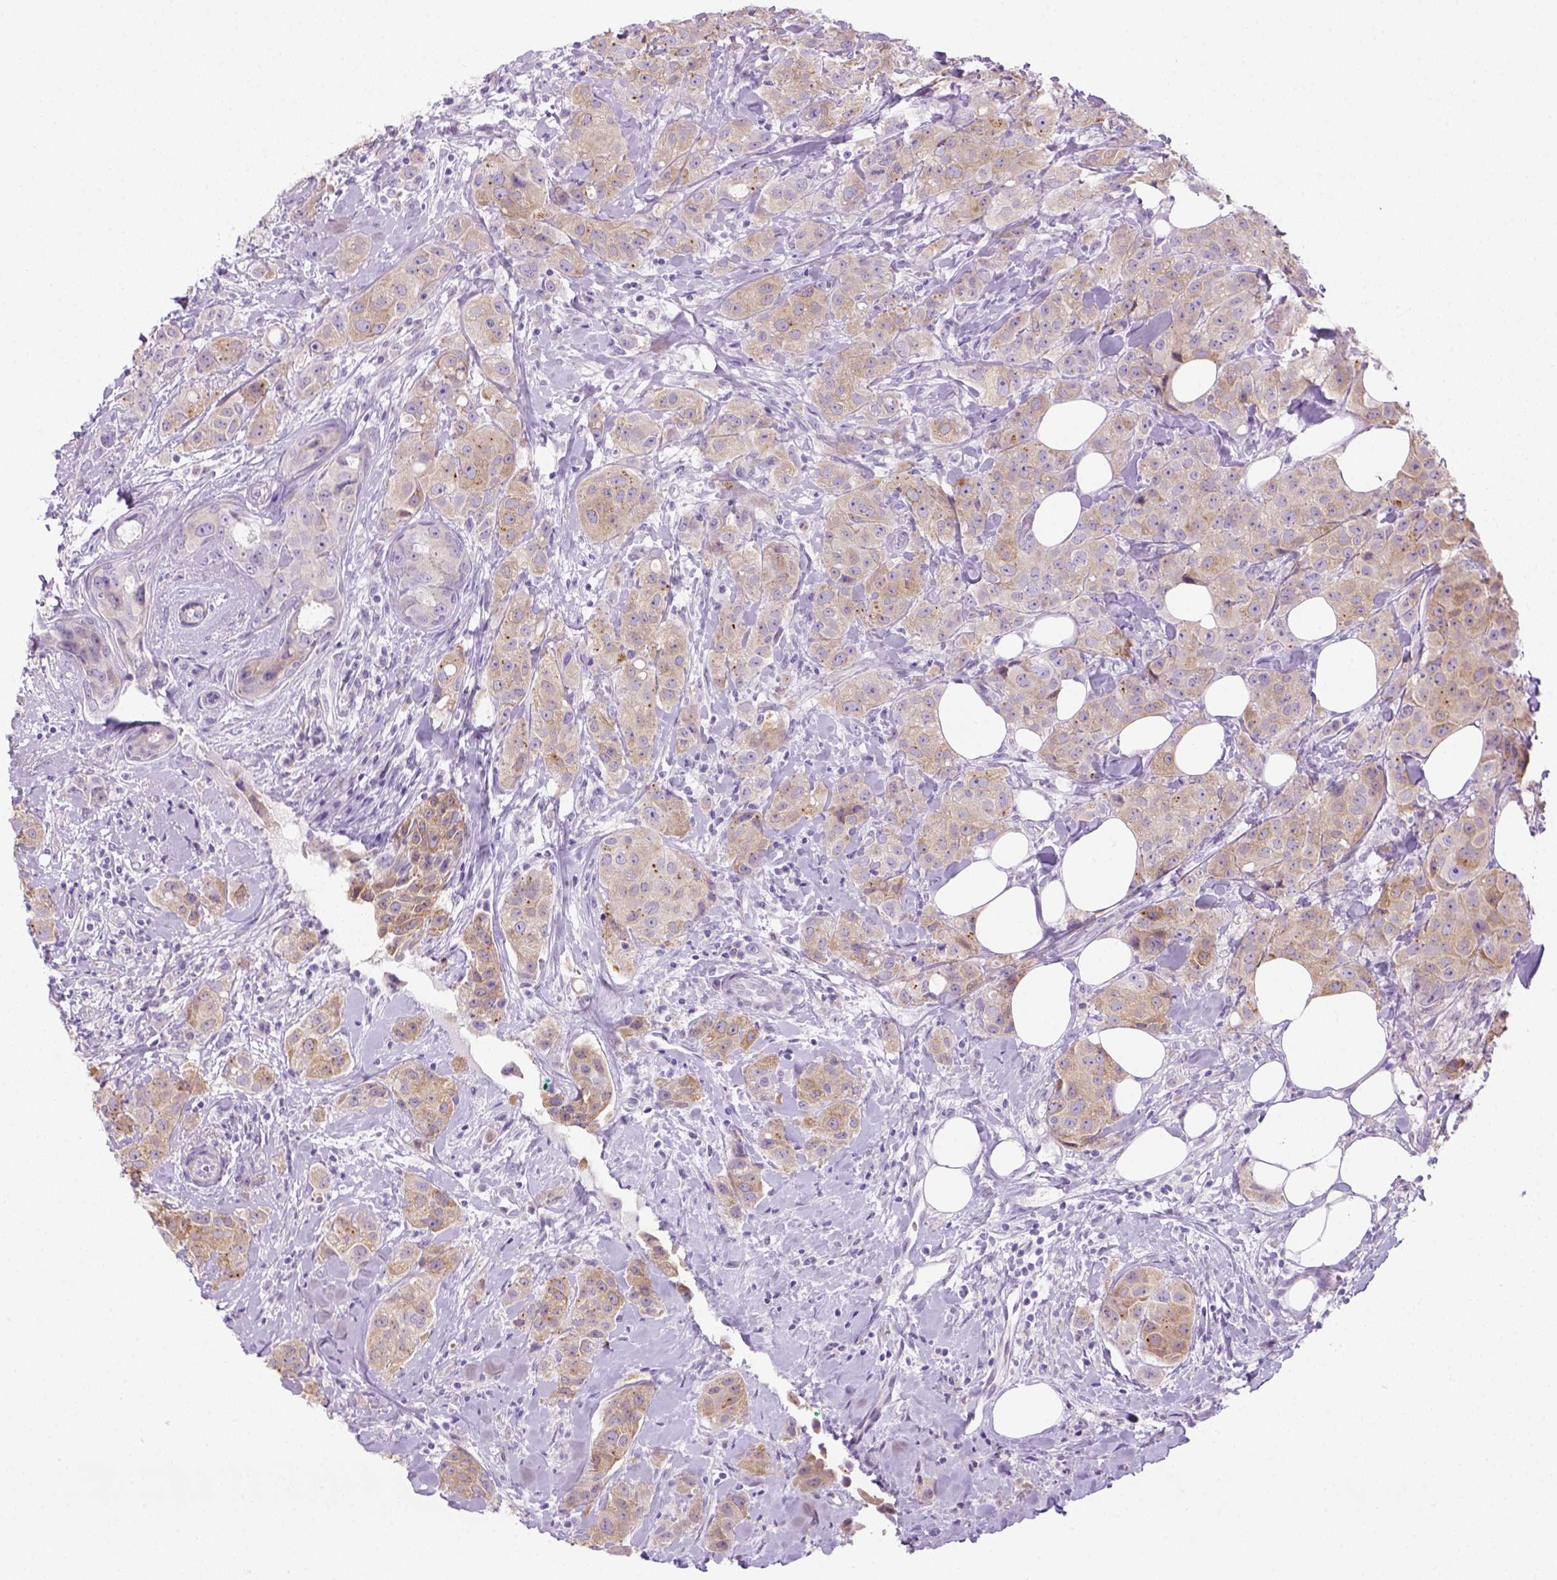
{"staining": {"intensity": "weak", "quantity": ">75%", "location": "cytoplasmic/membranous"}, "tissue": "breast cancer", "cell_type": "Tumor cells", "image_type": "cancer", "snomed": [{"axis": "morphology", "description": "Duct carcinoma"}, {"axis": "topography", "description": "Breast"}], "caption": "Human breast cancer stained with a brown dye shows weak cytoplasmic/membranous positive positivity in approximately >75% of tumor cells.", "gene": "DNAH11", "patient": {"sex": "female", "age": 43}}